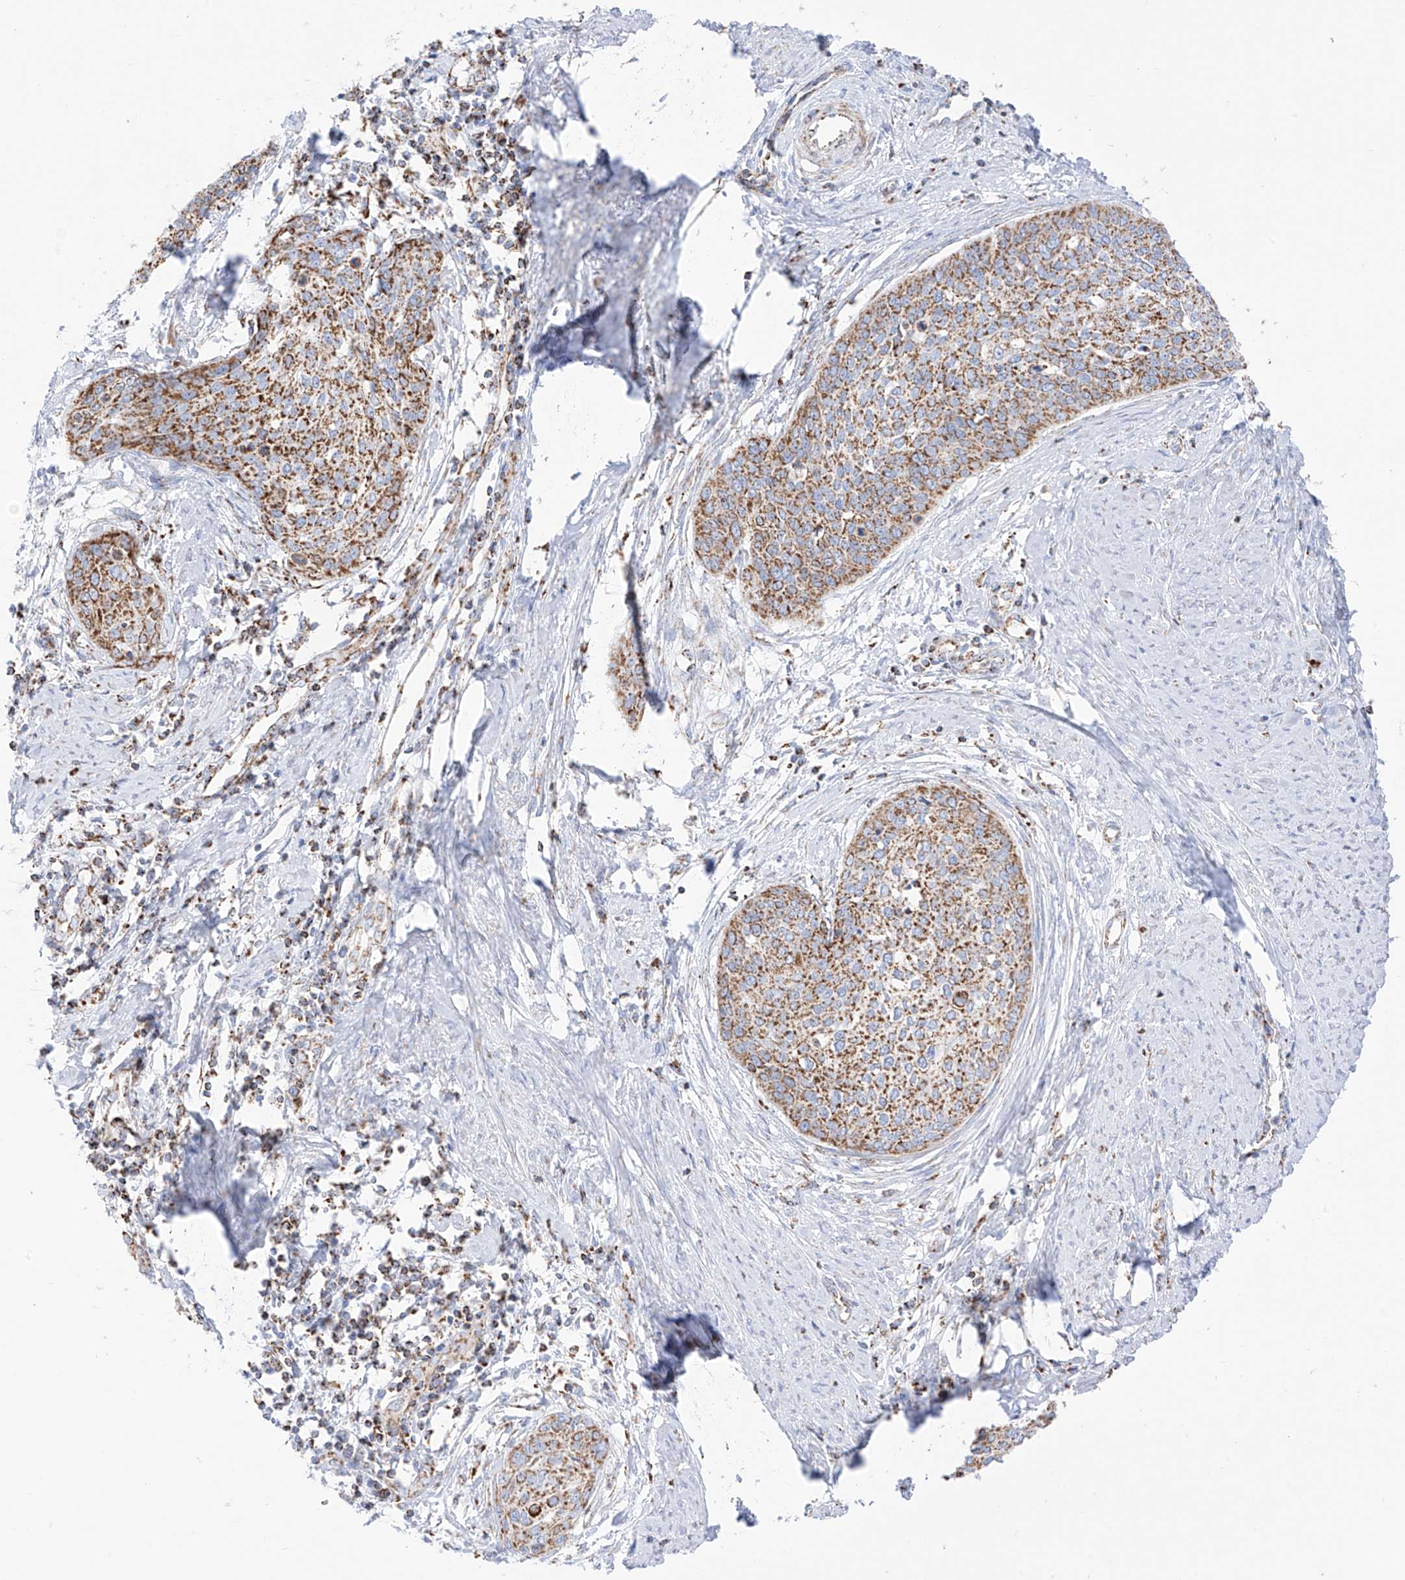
{"staining": {"intensity": "moderate", "quantity": ">75%", "location": "cytoplasmic/membranous"}, "tissue": "cervical cancer", "cell_type": "Tumor cells", "image_type": "cancer", "snomed": [{"axis": "morphology", "description": "Squamous cell carcinoma, NOS"}, {"axis": "topography", "description": "Cervix"}], "caption": "Brown immunohistochemical staining in human squamous cell carcinoma (cervical) exhibits moderate cytoplasmic/membranous staining in about >75% of tumor cells.", "gene": "XKR3", "patient": {"sex": "female", "age": 37}}